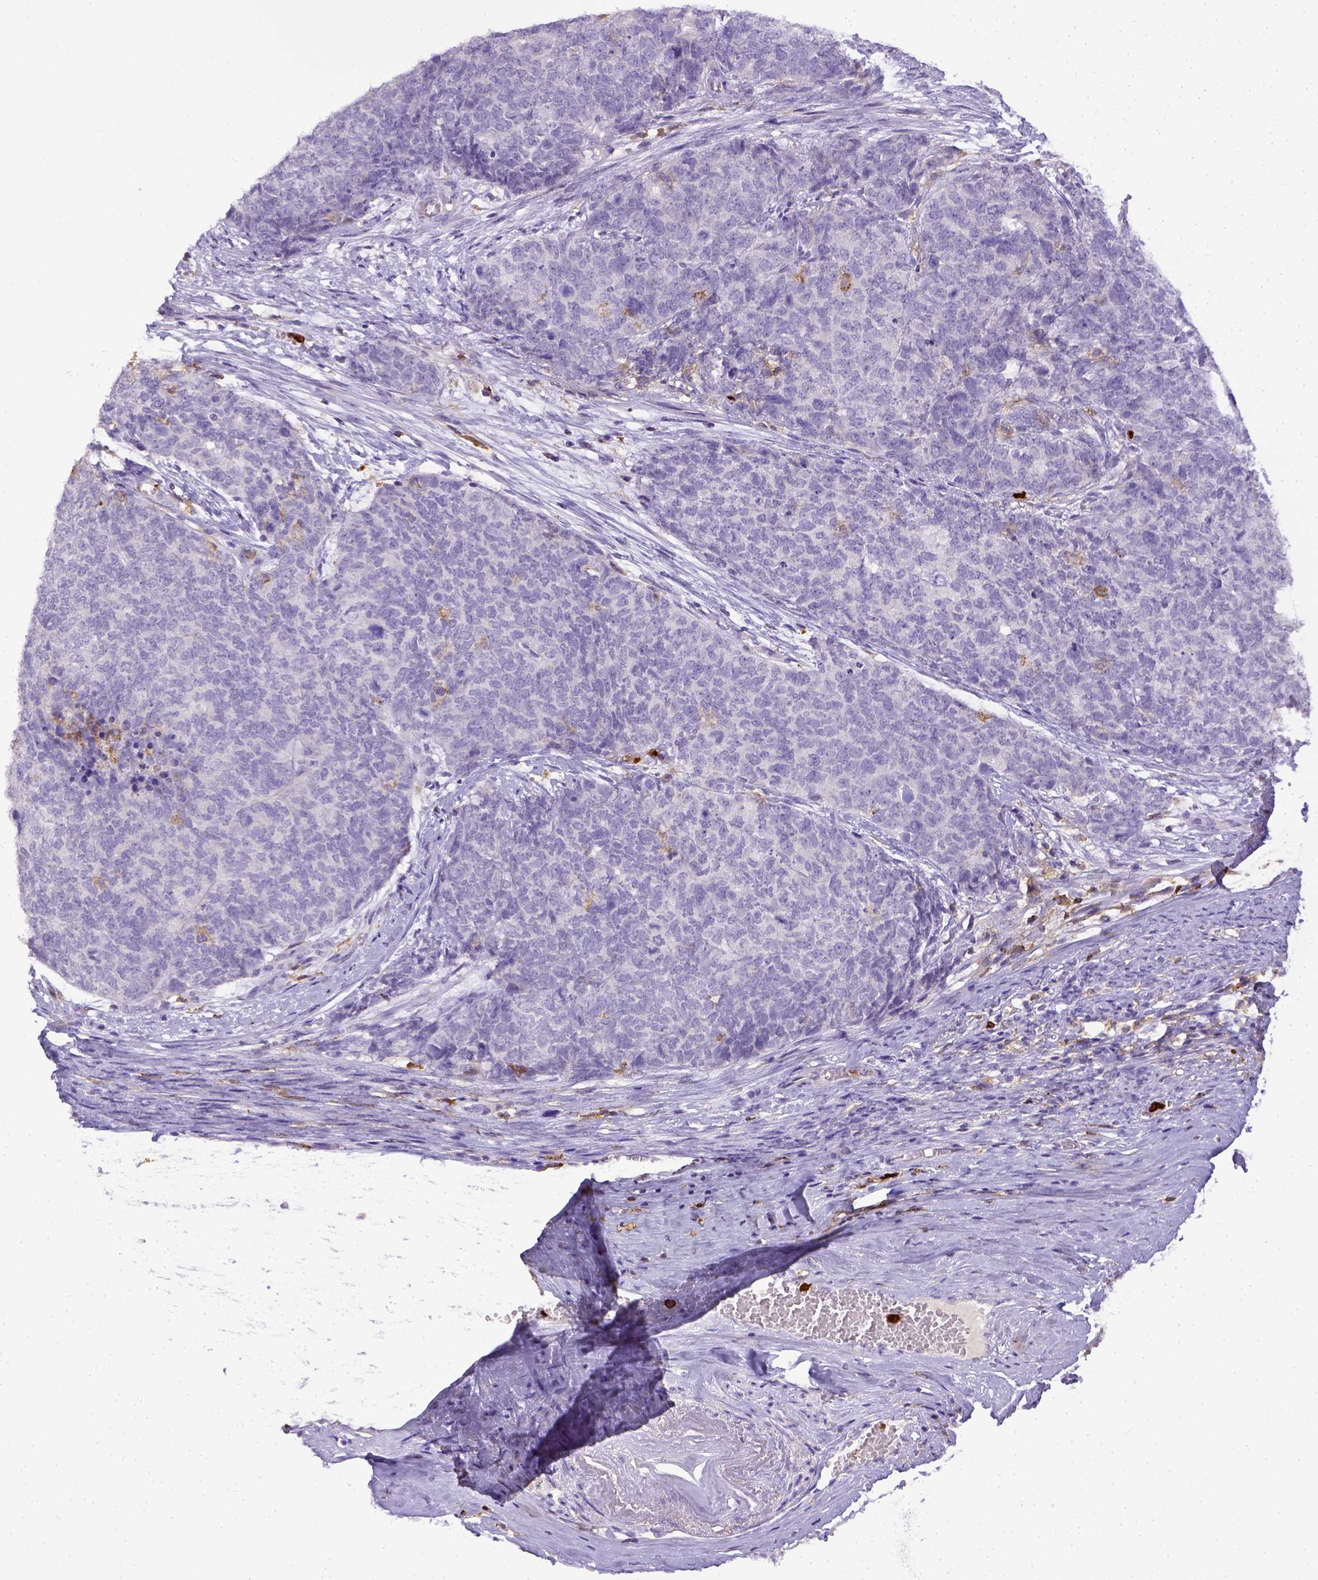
{"staining": {"intensity": "negative", "quantity": "none", "location": "none"}, "tissue": "cervical cancer", "cell_type": "Tumor cells", "image_type": "cancer", "snomed": [{"axis": "morphology", "description": "Squamous cell carcinoma, NOS"}, {"axis": "topography", "description": "Cervix"}], "caption": "Immunohistochemistry (IHC) image of neoplastic tissue: cervical cancer stained with DAB (3,3'-diaminobenzidine) demonstrates no significant protein positivity in tumor cells. (Stains: DAB (3,3'-diaminobenzidine) immunohistochemistry with hematoxylin counter stain, Microscopy: brightfield microscopy at high magnification).", "gene": "ITGAM", "patient": {"sex": "female", "age": 63}}